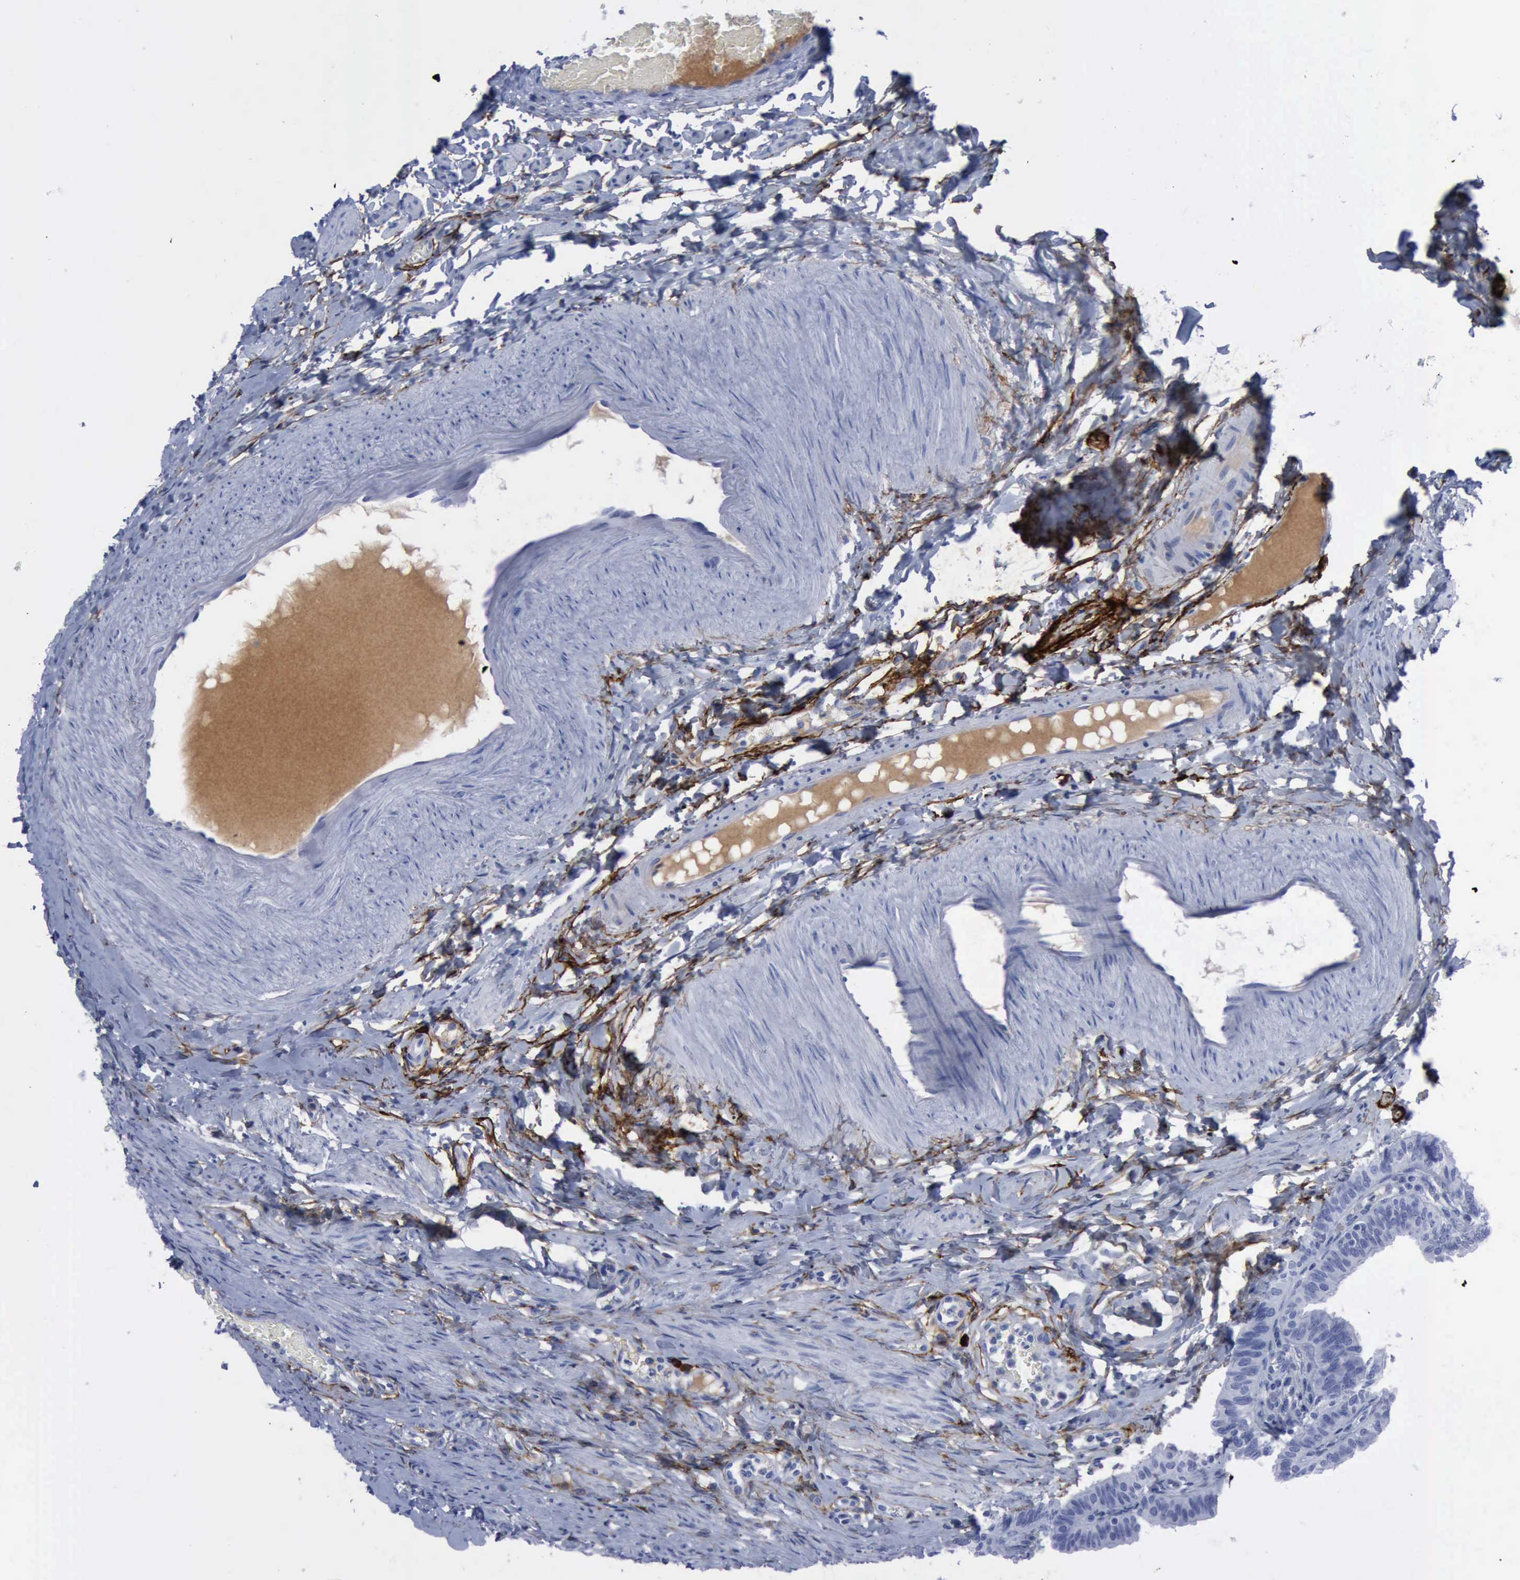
{"staining": {"intensity": "negative", "quantity": "none", "location": "none"}, "tissue": "fallopian tube", "cell_type": "Glandular cells", "image_type": "normal", "snomed": [{"axis": "morphology", "description": "Normal tissue, NOS"}, {"axis": "topography", "description": "Fallopian tube"}, {"axis": "topography", "description": "Ovary"}], "caption": "Fallopian tube stained for a protein using immunohistochemistry (IHC) exhibits no staining glandular cells.", "gene": "NGFR", "patient": {"sex": "female", "age": 51}}